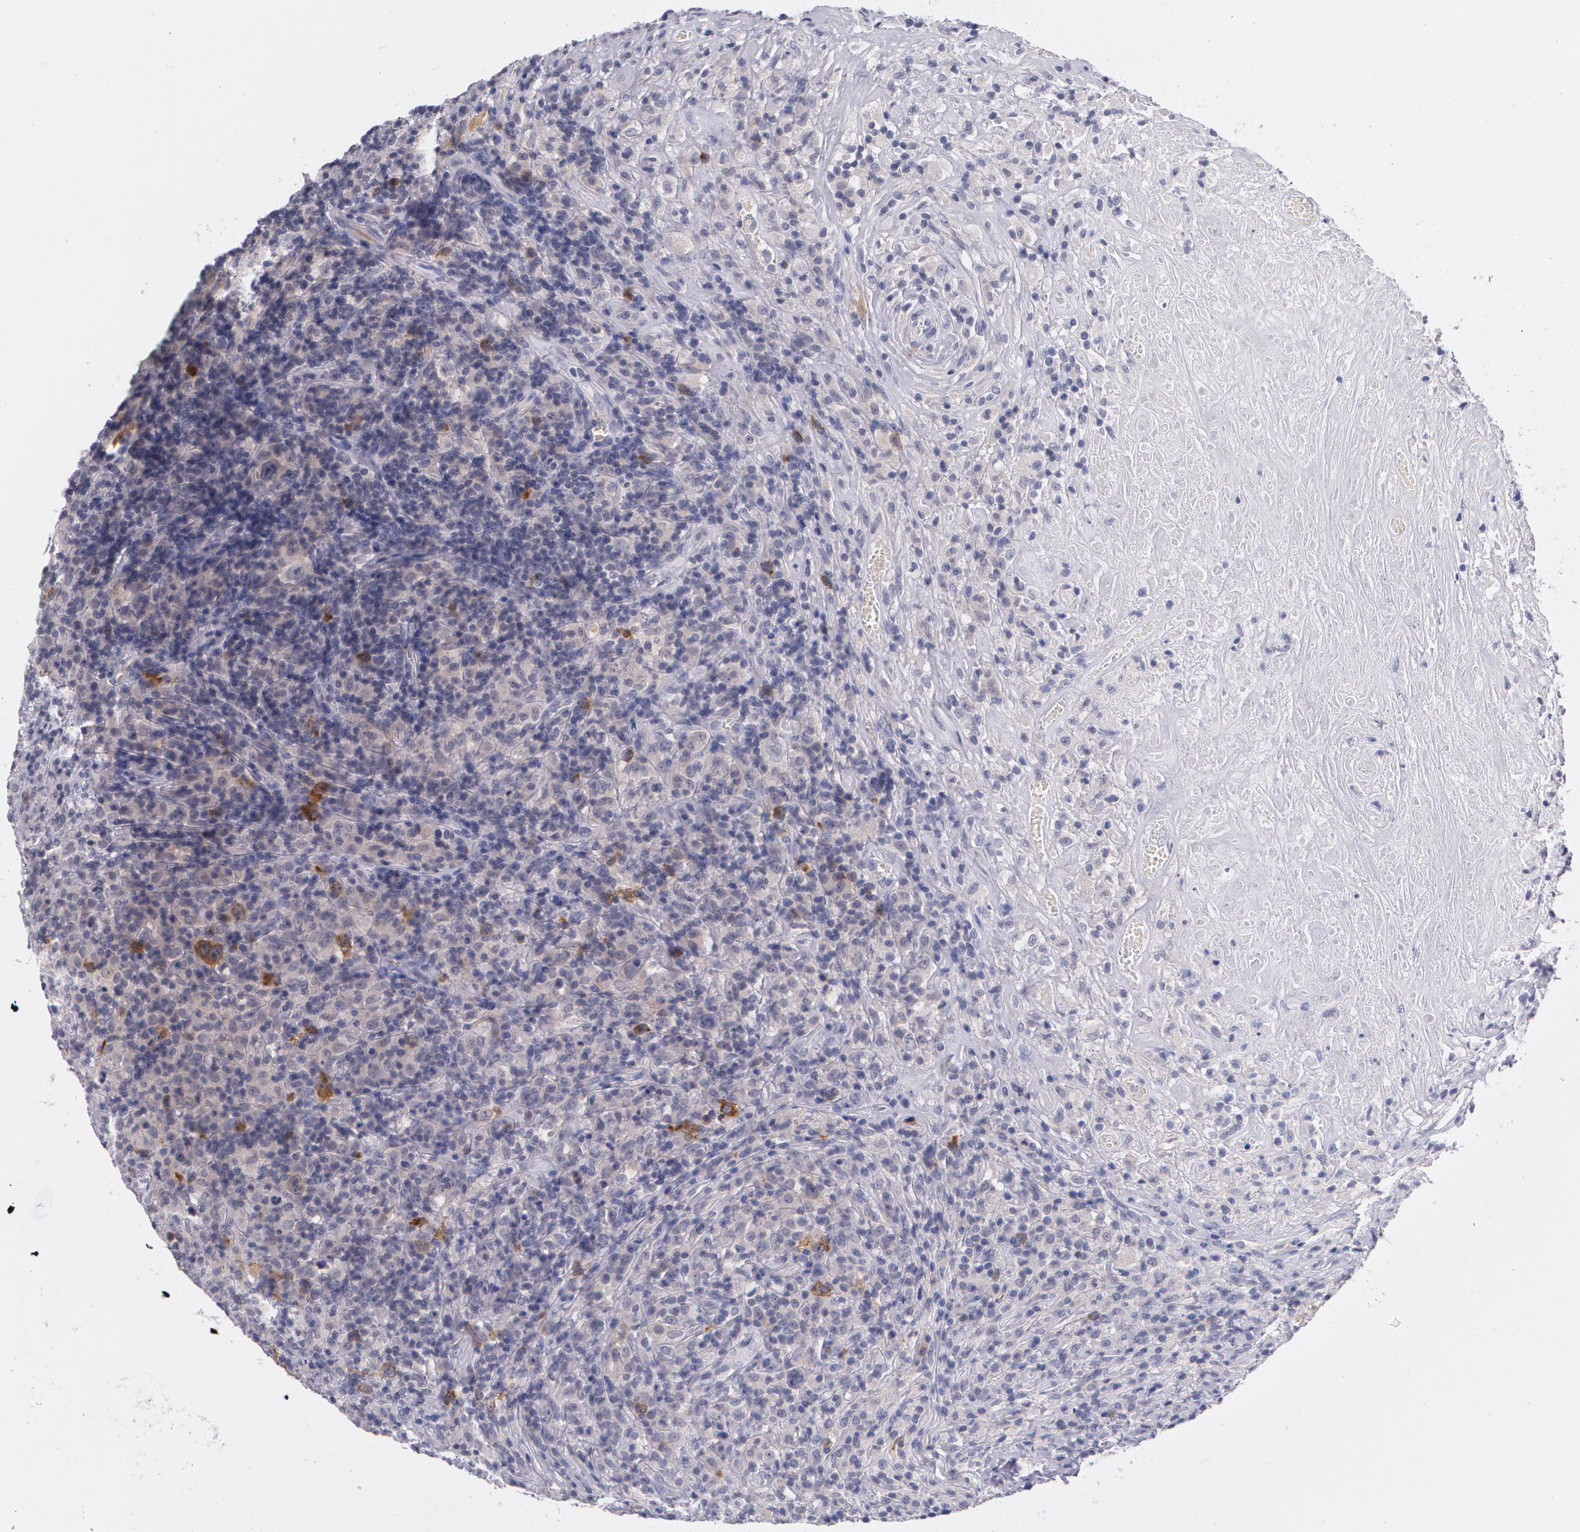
{"staining": {"intensity": "strong", "quantity": "<25%", "location": "cytoplasmic/membranous"}, "tissue": "lymphoma", "cell_type": "Tumor cells", "image_type": "cancer", "snomed": [{"axis": "morphology", "description": "Hodgkin's disease, NOS"}, {"axis": "topography", "description": "Lymph node"}], "caption": "Tumor cells demonstrate medium levels of strong cytoplasmic/membranous staining in approximately <25% of cells in human Hodgkin's disease.", "gene": "HMMR", "patient": {"sex": "male", "age": 46}}